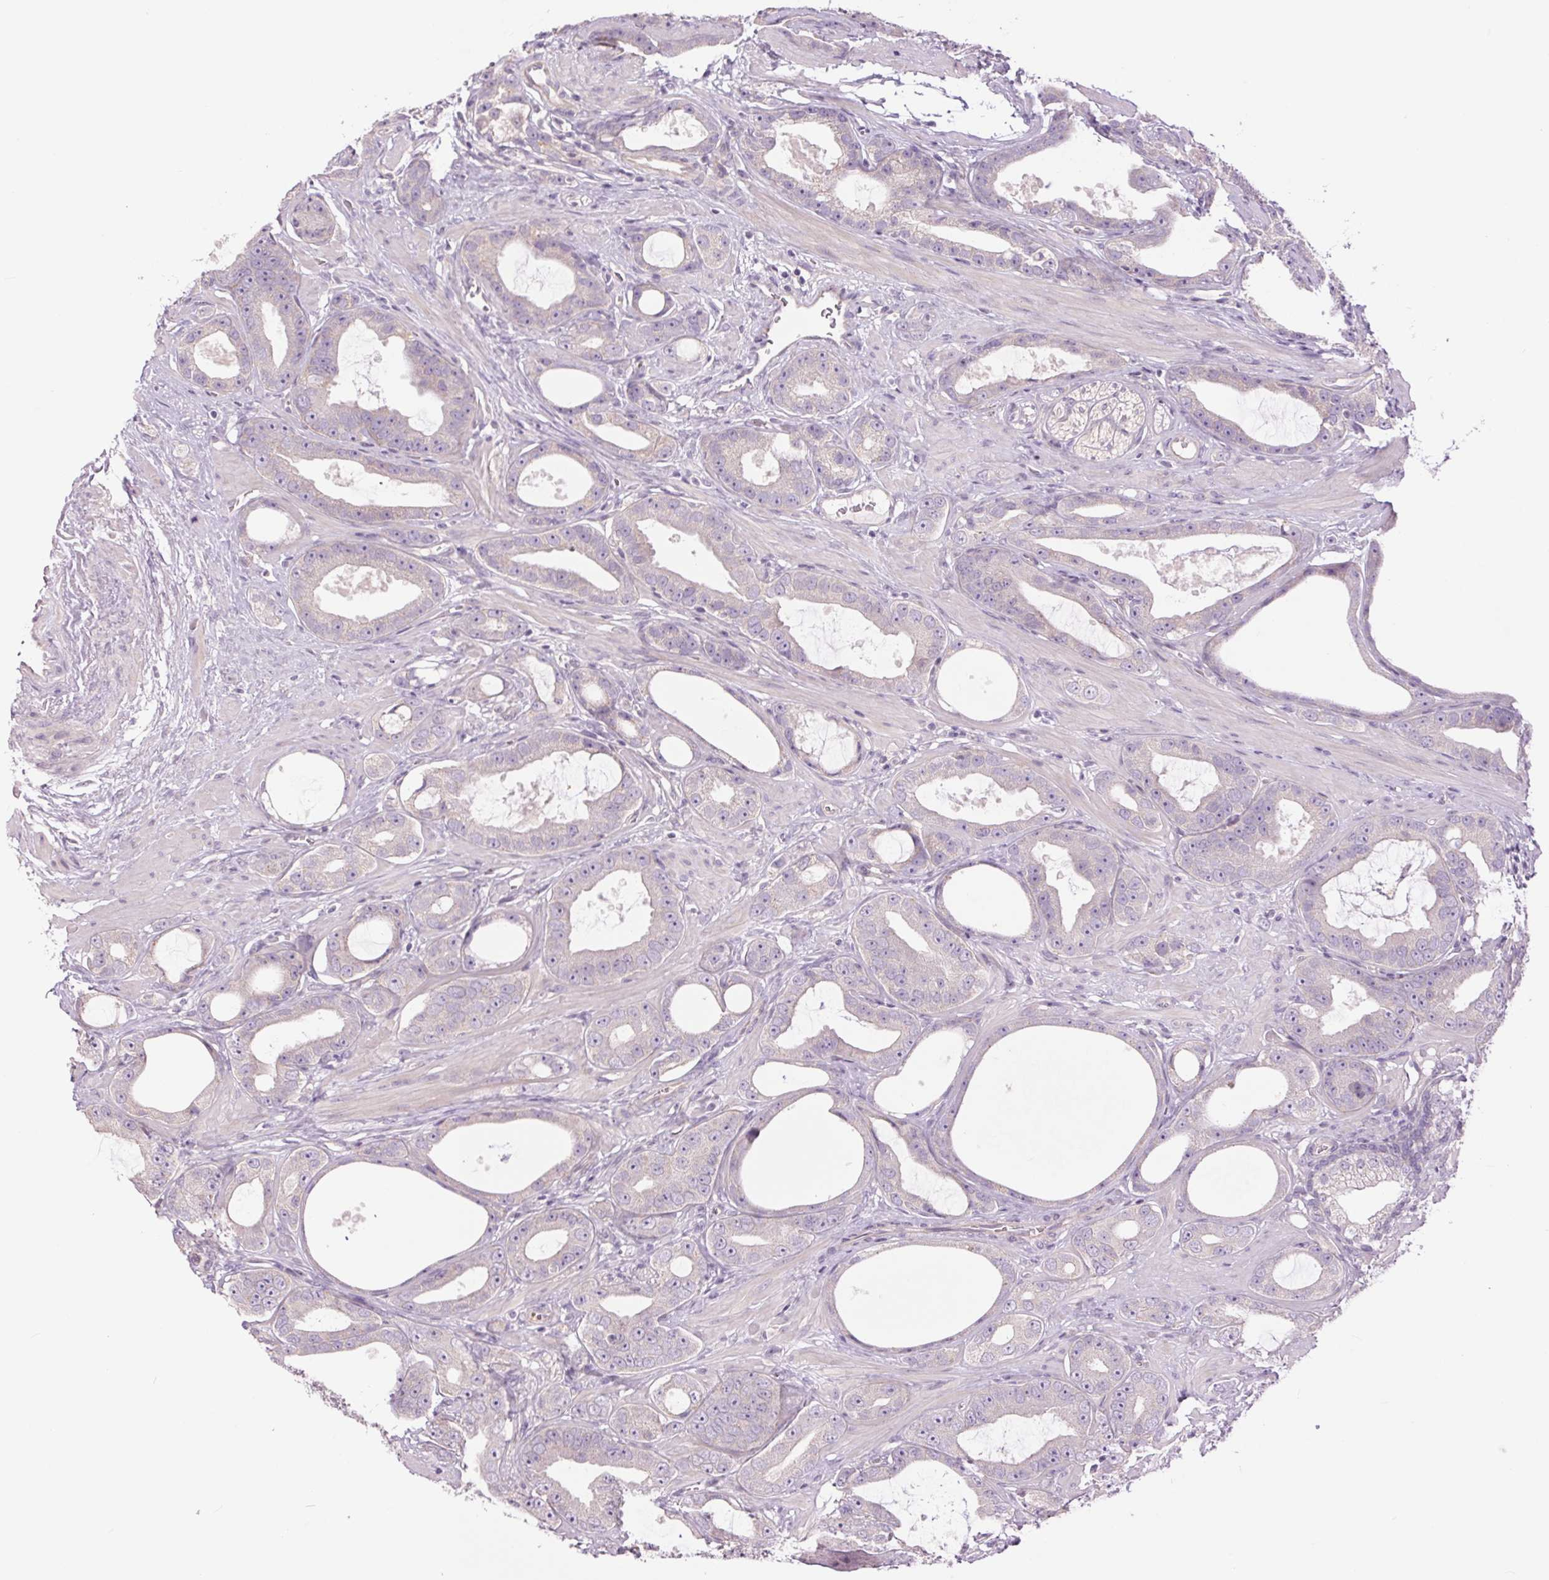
{"staining": {"intensity": "negative", "quantity": "none", "location": "none"}, "tissue": "prostate cancer", "cell_type": "Tumor cells", "image_type": "cancer", "snomed": [{"axis": "morphology", "description": "Adenocarcinoma, High grade"}, {"axis": "topography", "description": "Prostate"}], "caption": "DAB immunohistochemical staining of human prostate cancer exhibits no significant positivity in tumor cells.", "gene": "CTNNA3", "patient": {"sex": "male", "age": 65}}